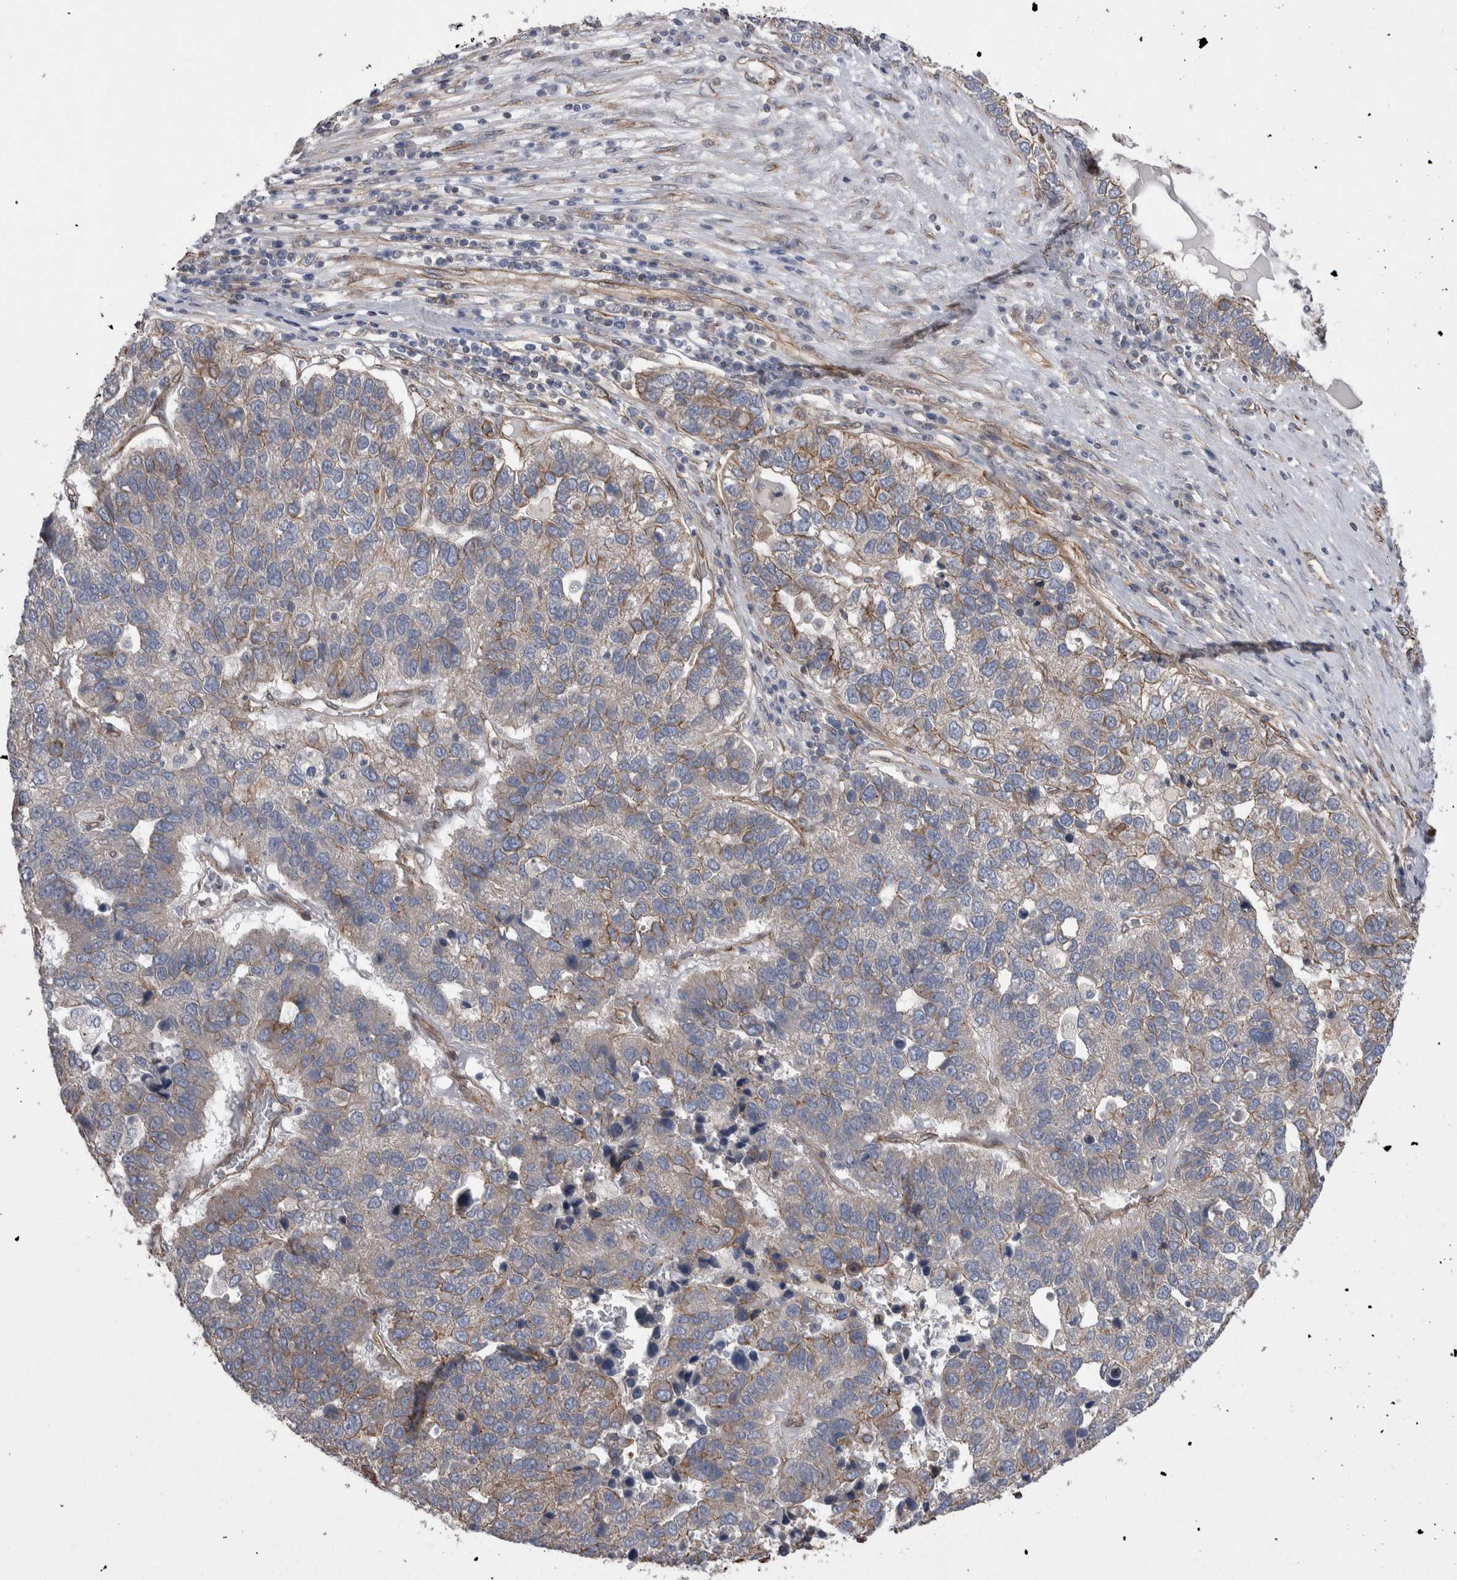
{"staining": {"intensity": "moderate", "quantity": "<25%", "location": "cytoplasmic/membranous"}, "tissue": "pancreatic cancer", "cell_type": "Tumor cells", "image_type": "cancer", "snomed": [{"axis": "morphology", "description": "Adenocarcinoma, NOS"}, {"axis": "topography", "description": "Pancreas"}], "caption": "This micrograph demonstrates immunohistochemistry staining of pancreatic adenocarcinoma, with low moderate cytoplasmic/membranous expression in approximately <25% of tumor cells.", "gene": "KIF12", "patient": {"sex": "female", "age": 61}}